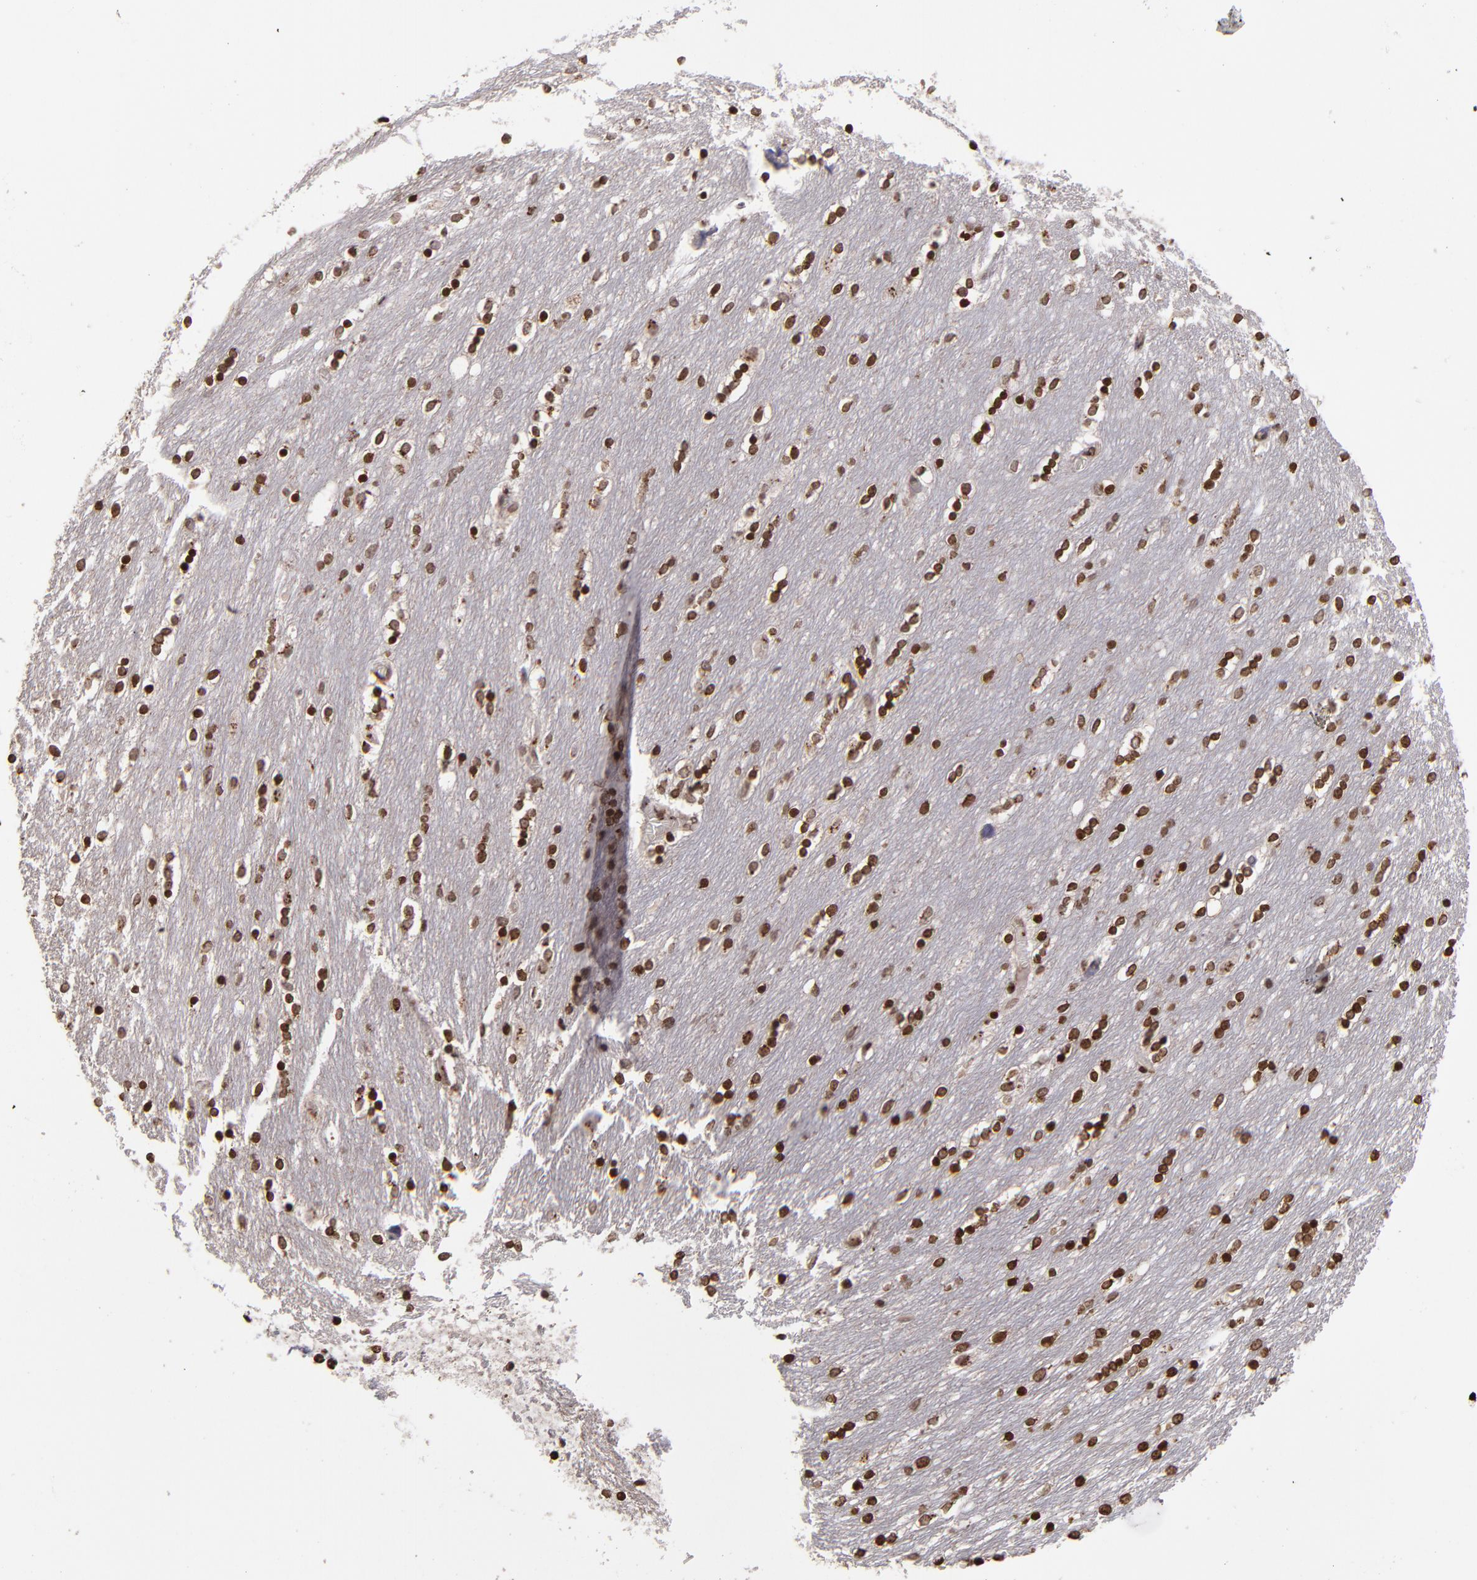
{"staining": {"intensity": "moderate", "quantity": ">75%", "location": "nuclear"}, "tissue": "caudate", "cell_type": "Glial cells", "image_type": "normal", "snomed": [{"axis": "morphology", "description": "Normal tissue, NOS"}, {"axis": "topography", "description": "Lateral ventricle wall"}], "caption": "Brown immunohistochemical staining in benign human caudate displays moderate nuclear expression in about >75% of glial cells. Immunohistochemistry stains the protein in brown and the nuclei are stained blue.", "gene": "CSDC2", "patient": {"sex": "female", "age": 54}}